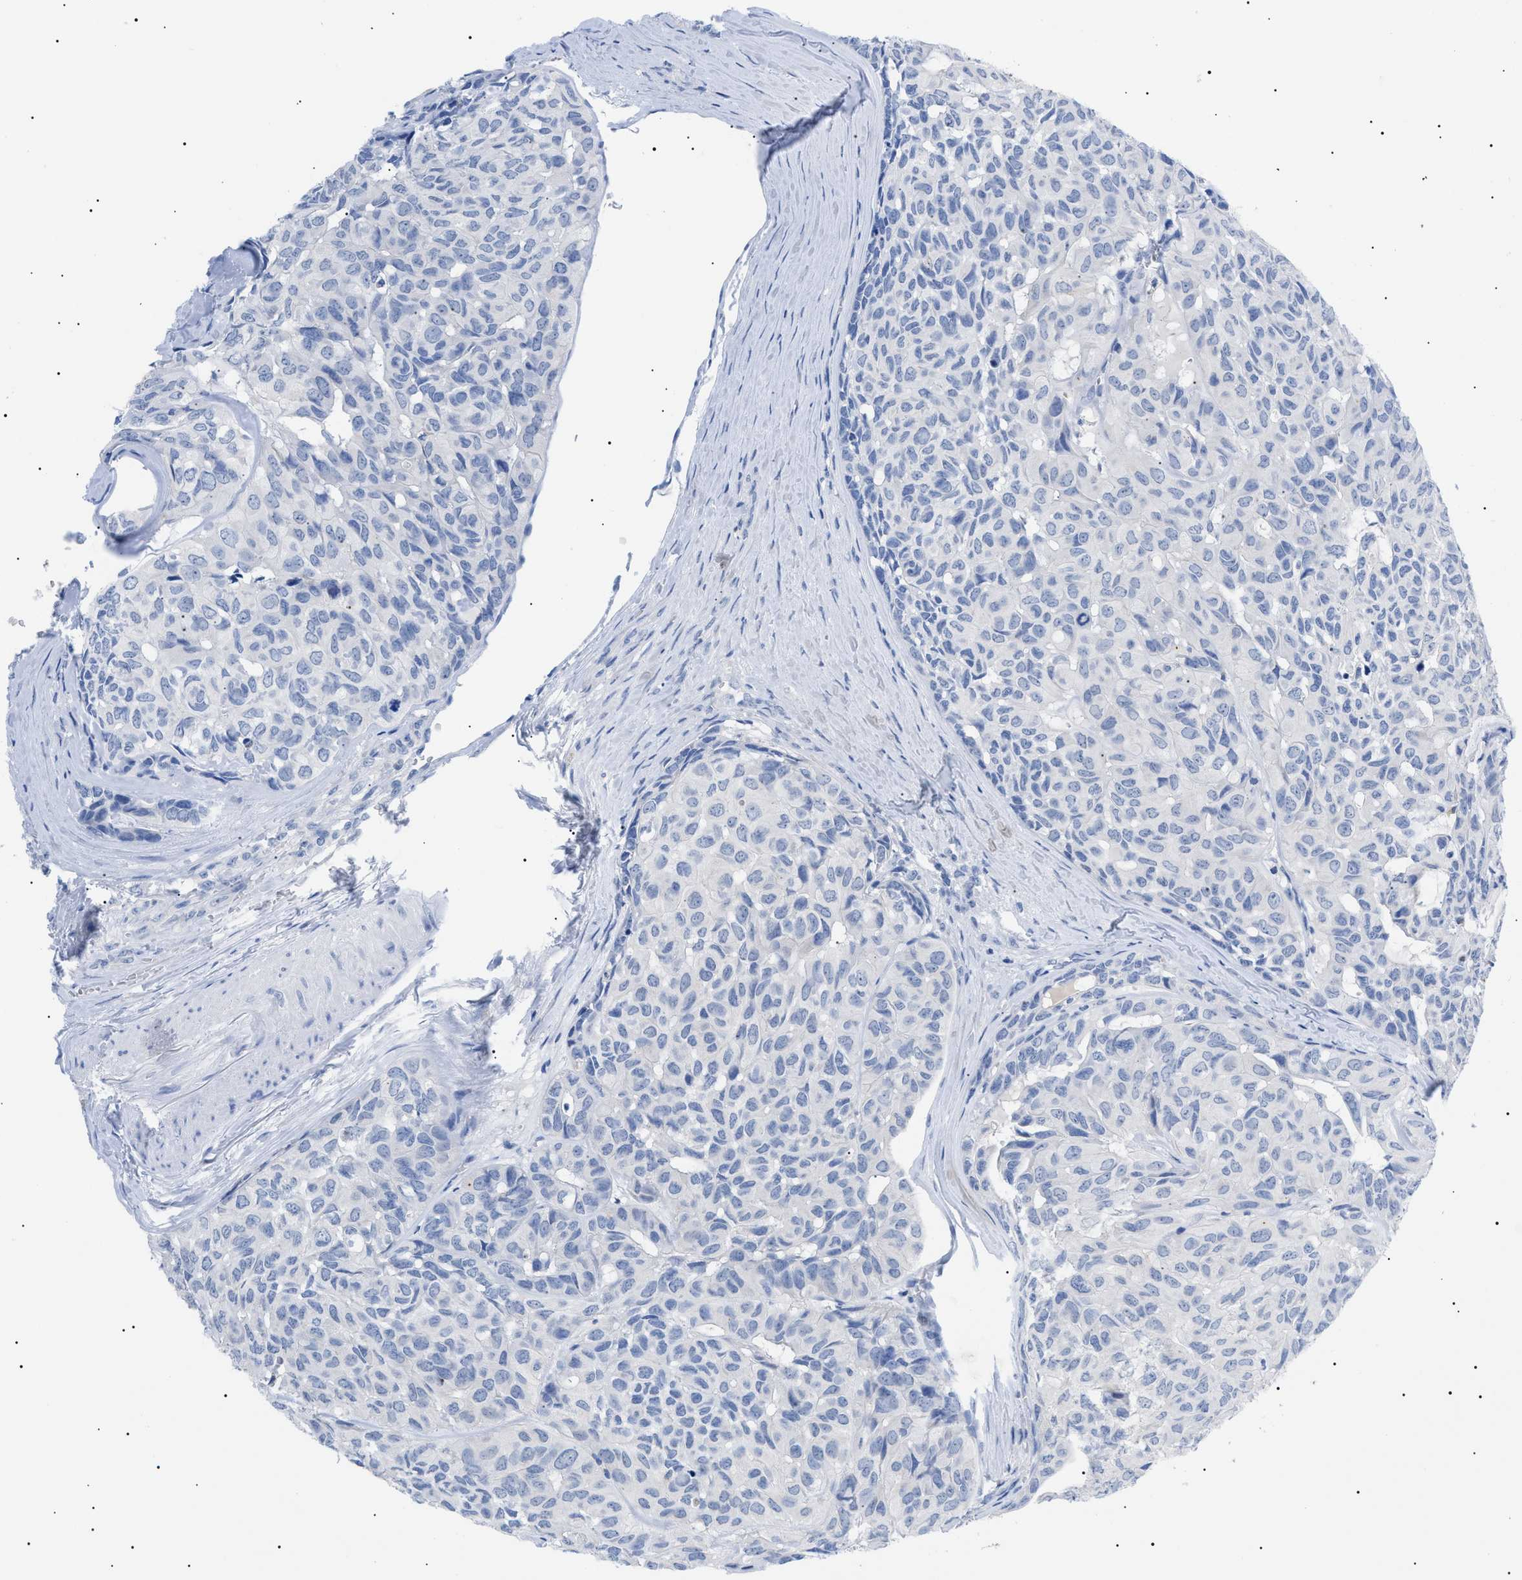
{"staining": {"intensity": "negative", "quantity": "none", "location": "none"}, "tissue": "head and neck cancer", "cell_type": "Tumor cells", "image_type": "cancer", "snomed": [{"axis": "morphology", "description": "Adenocarcinoma, NOS"}, {"axis": "topography", "description": "Salivary gland, NOS"}, {"axis": "topography", "description": "Head-Neck"}], "caption": "Protein analysis of head and neck adenocarcinoma exhibits no significant expression in tumor cells.", "gene": "ACKR1", "patient": {"sex": "female", "age": 76}}